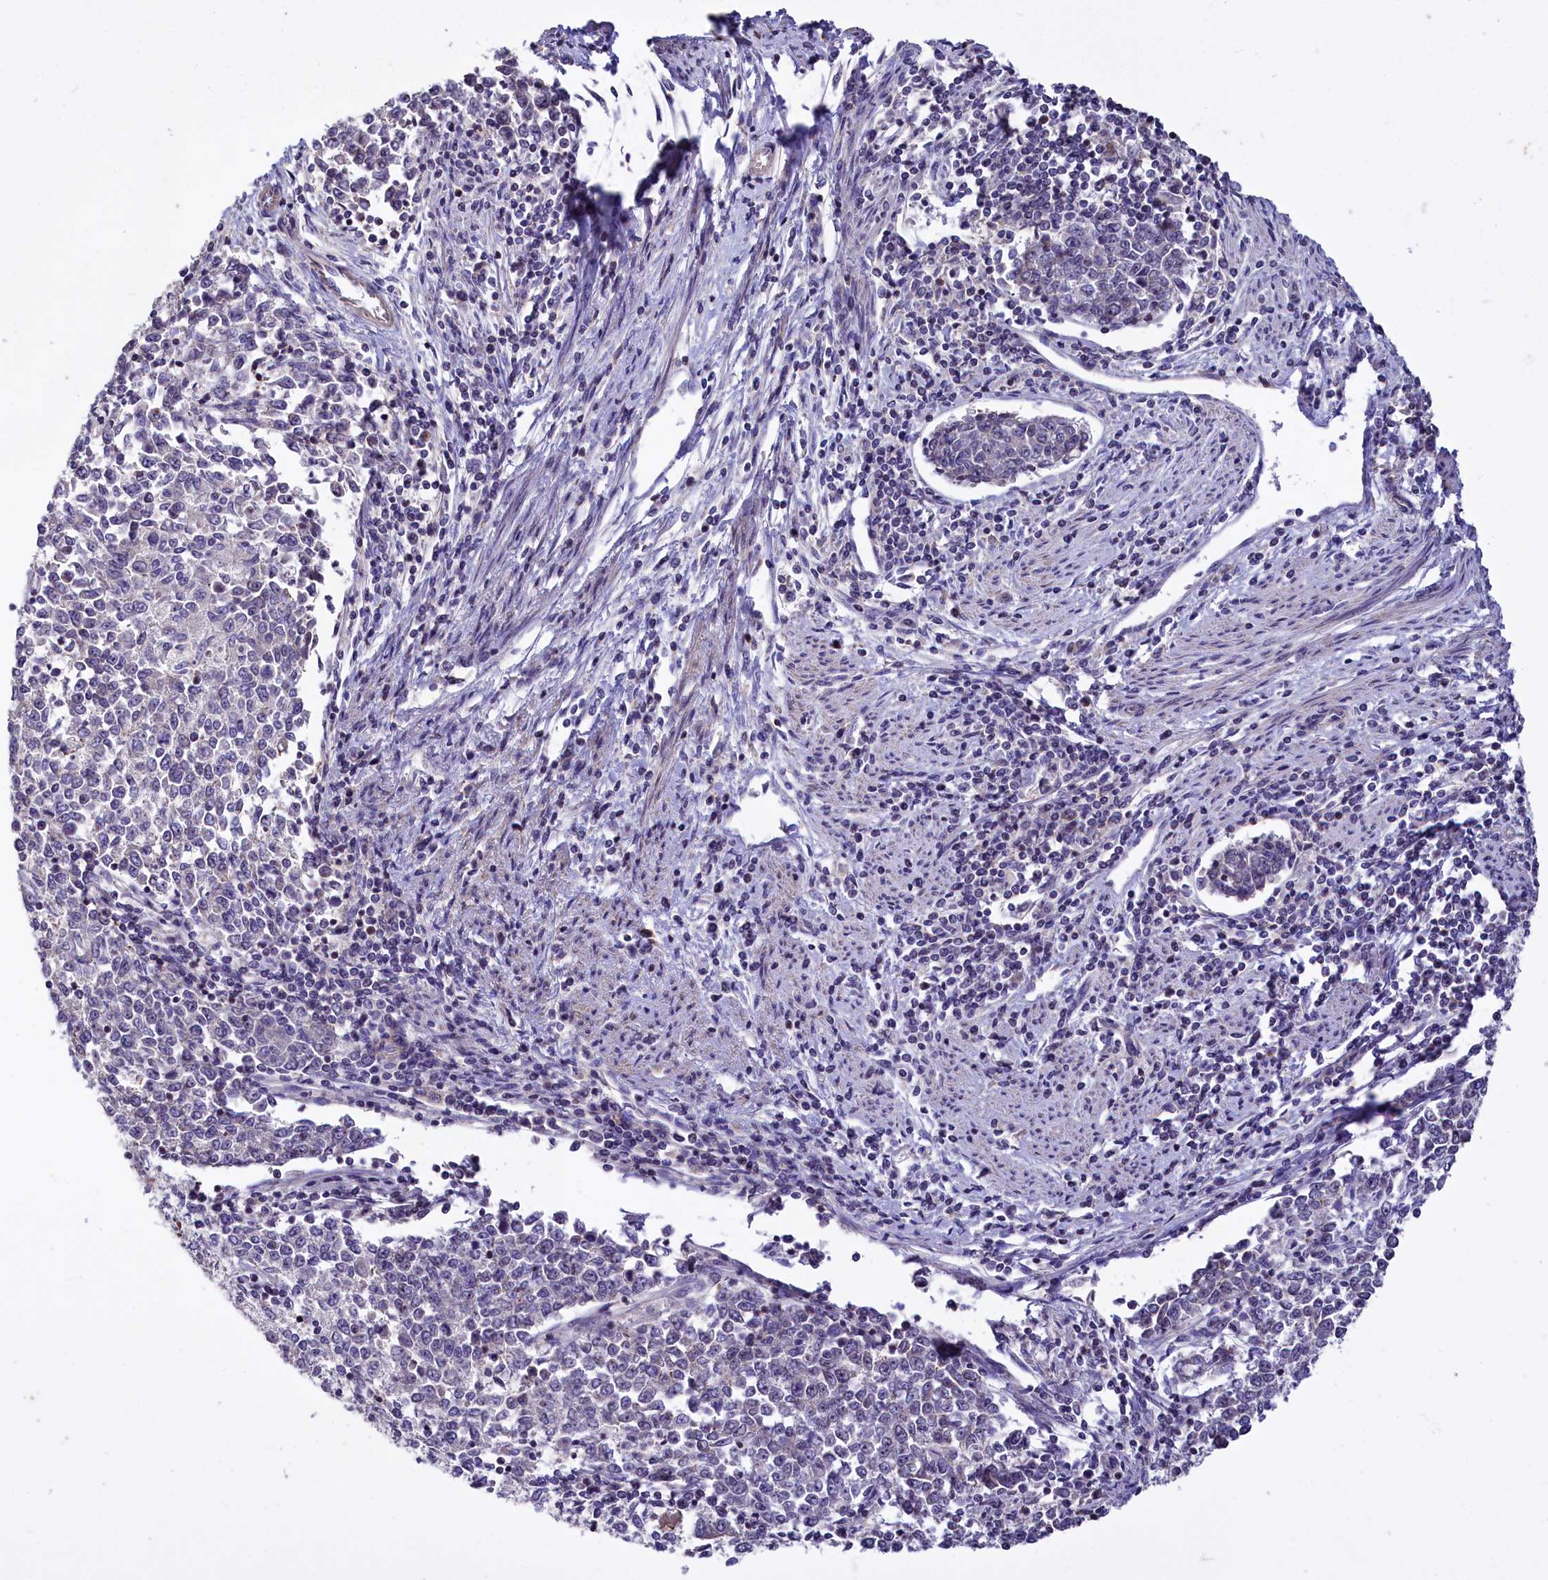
{"staining": {"intensity": "negative", "quantity": "none", "location": "none"}, "tissue": "endometrial cancer", "cell_type": "Tumor cells", "image_type": "cancer", "snomed": [{"axis": "morphology", "description": "Adenocarcinoma, NOS"}, {"axis": "topography", "description": "Endometrium"}], "caption": "The micrograph reveals no significant expression in tumor cells of endometrial cancer (adenocarcinoma).", "gene": "RPUSD3", "patient": {"sex": "female", "age": 50}}